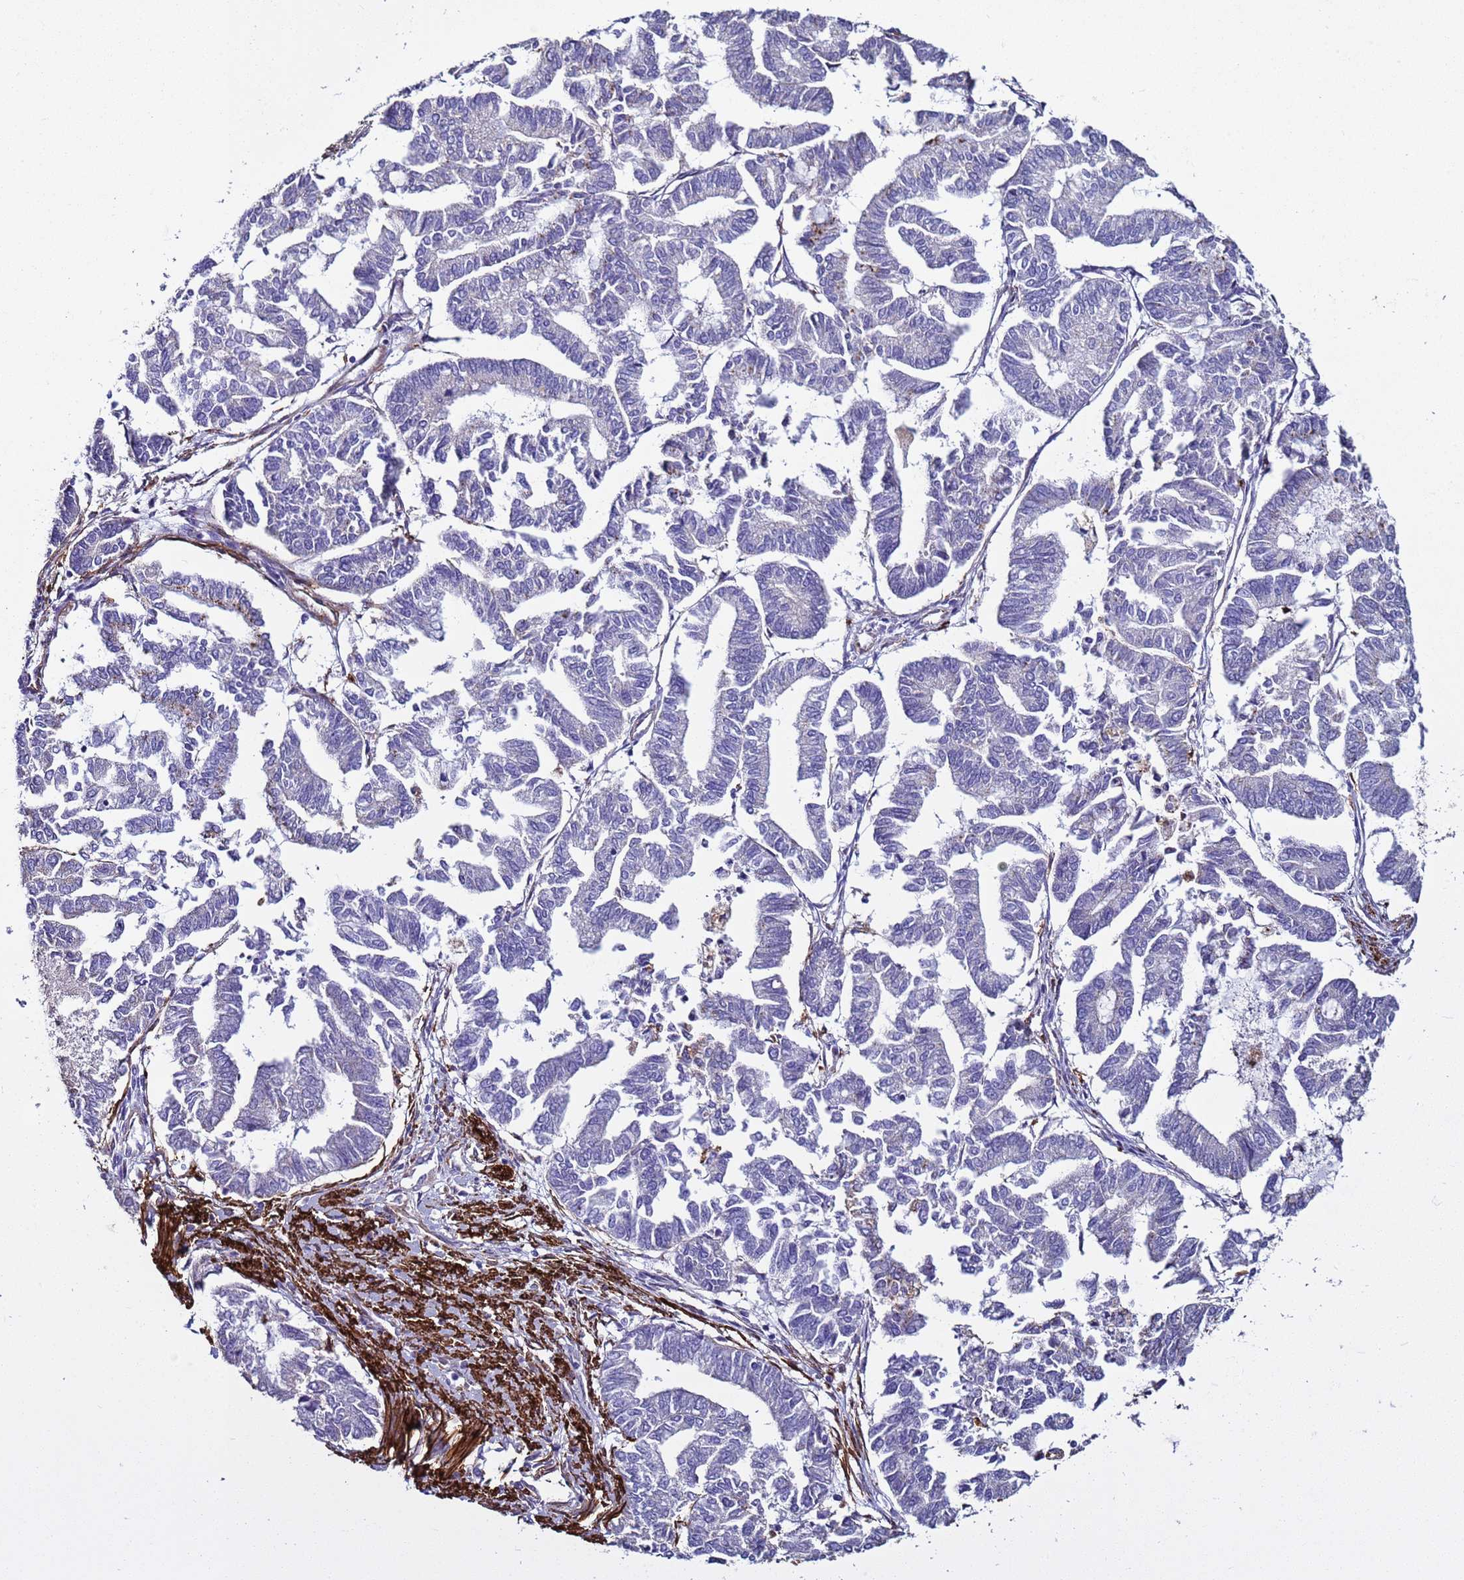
{"staining": {"intensity": "negative", "quantity": "none", "location": "none"}, "tissue": "endometrial cancer", "cell_type": "Tumor cells", "image_type": "cancer", "snomed": [{"axis": "morphology", "description": "Adenocarcinoma, NOS"}, {"axis": "topography", "description": "Endometrium"}], "caption": "Immunohistochemistry (IHC) of human endometrial cancer shows no expression in tumor cells.", "gene": "RABL2B", "patient": {"sex": "female", "age": 79}}